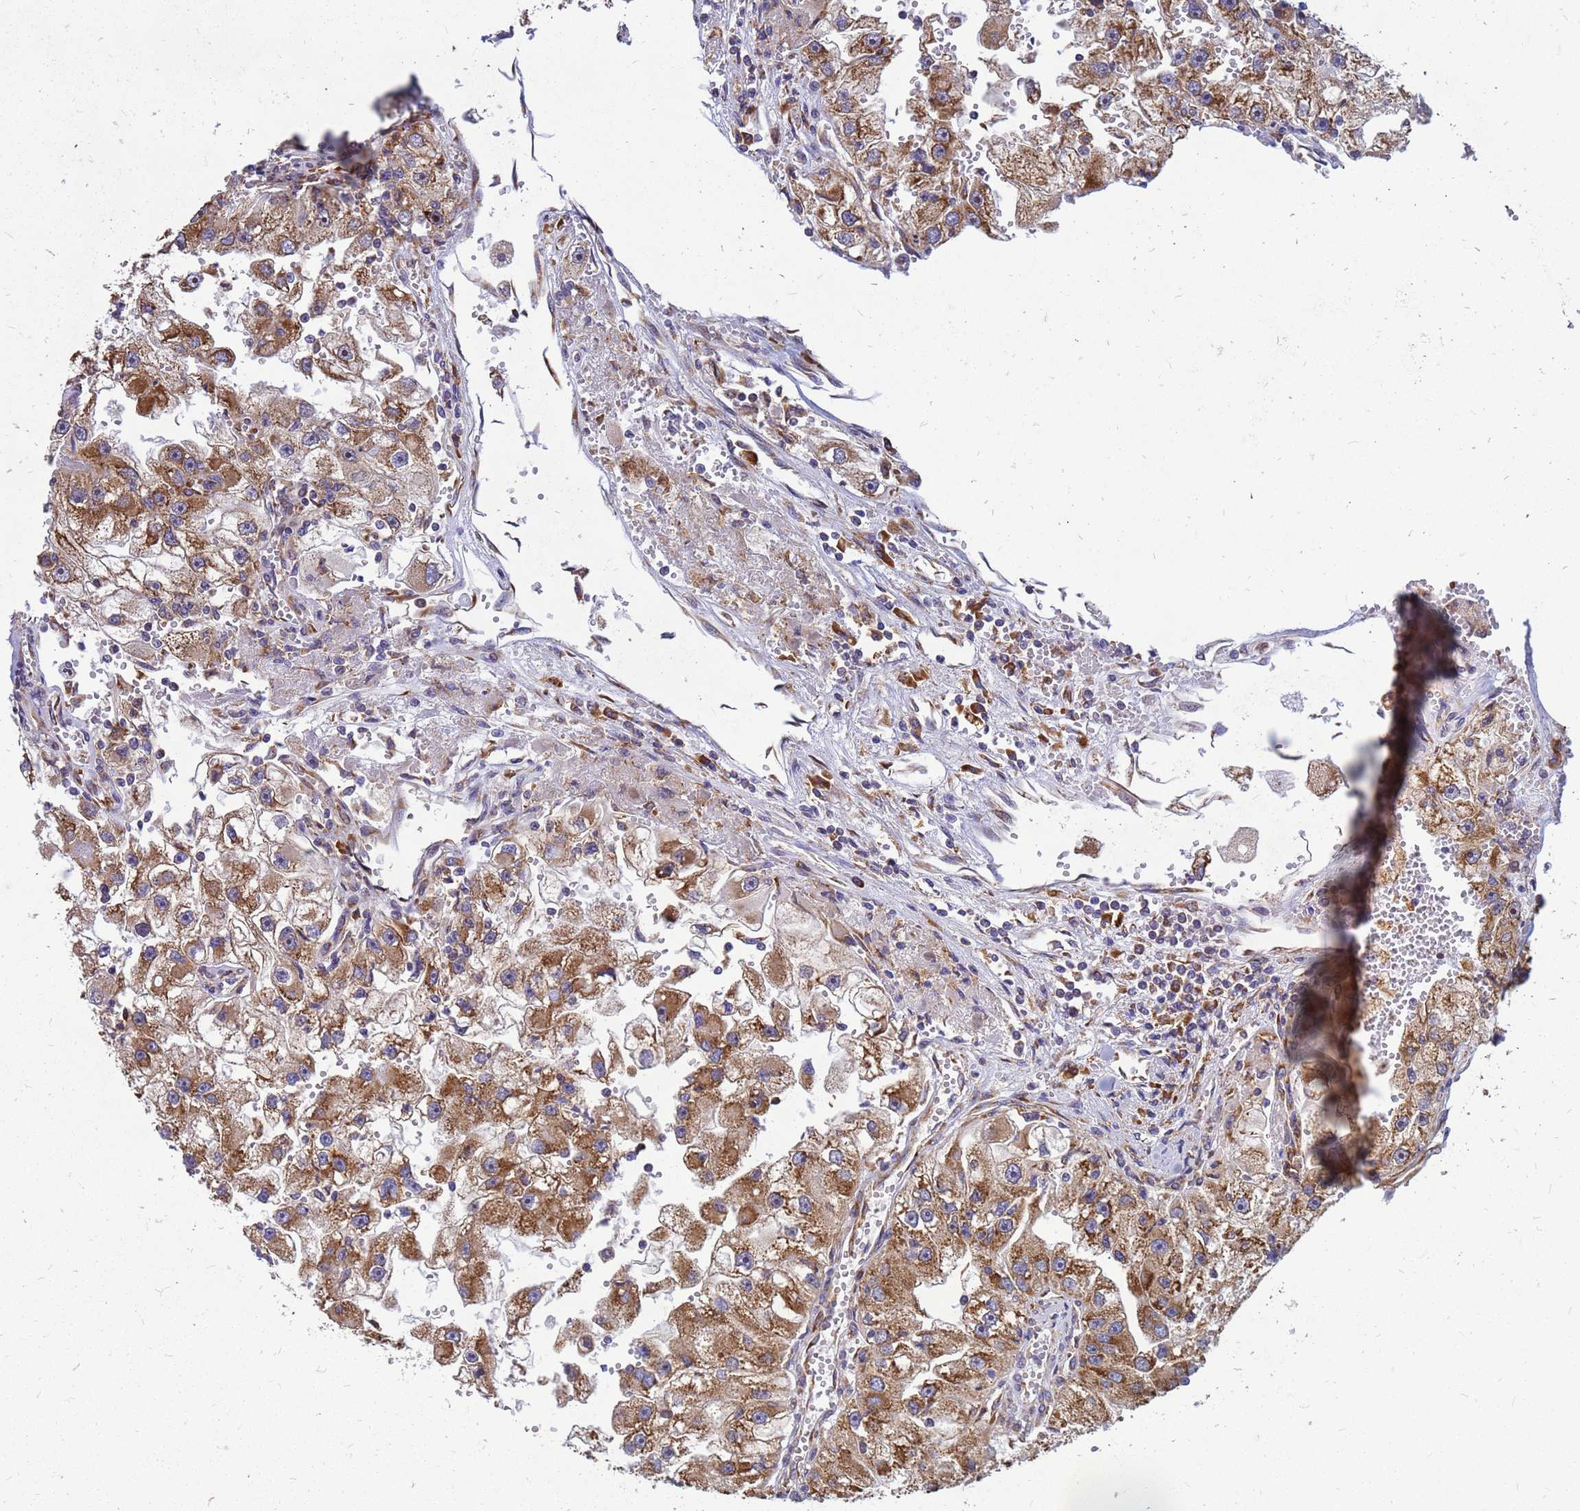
{"staining": {"intensity": "moderate", "quantity": ">75%", "location": "cytoplasmic/membranous"}, "tissue": "renal cancer", "cell_type": "Tumor cells", "image_type": "cancer", "snomed": [{"axis": "morphology", "description": "Adenocarcinoma, NOS"}, {"axis": "topography", "description": "Kidney"}], "caption": "Protein staining of renal cancer tissue shows moderate cytoplasmic/membranous staining in about >75% of tumor cells.", "gene": "RPL8", "patient": {"sex": "male", "age": 63}}